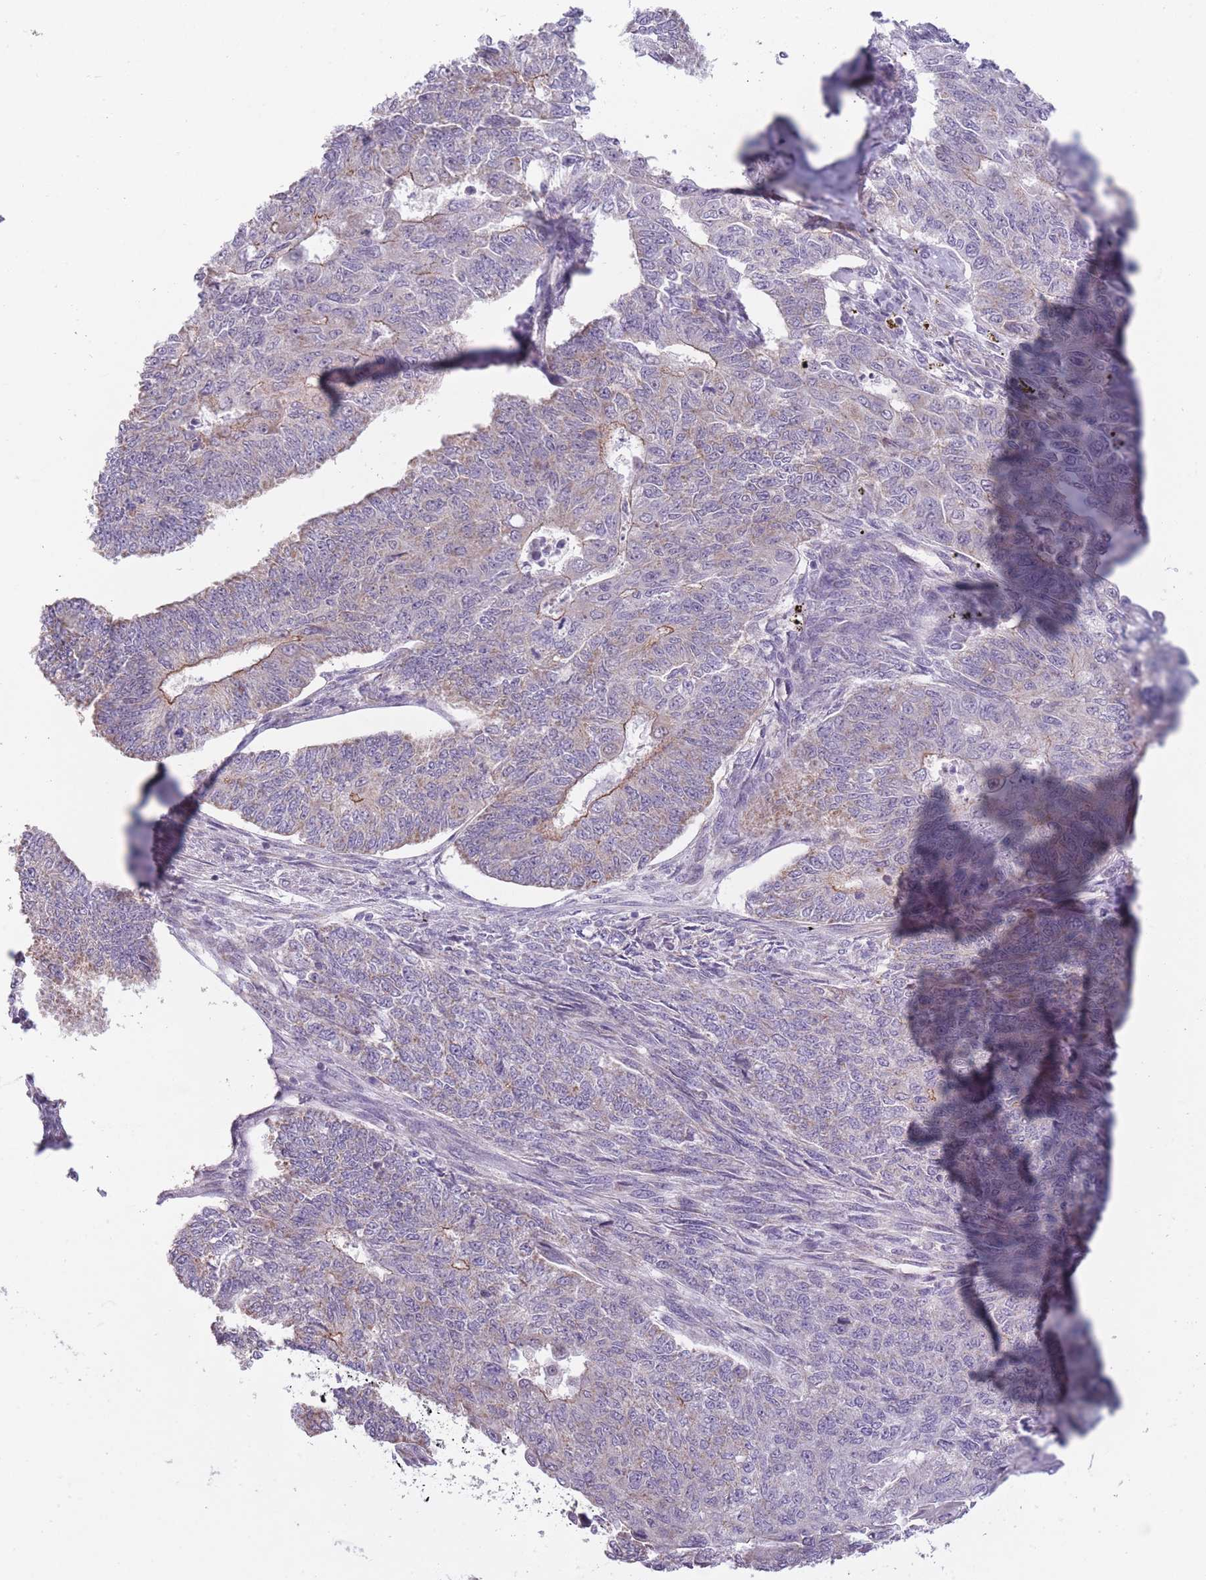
{"staining": {"intensity": "moderate", "quantity": "<25%", "location": "cytoplasmic/membranous"}, "tissue": "endometrial cancer", "cell_type": "Tumor cells", "image_type": "cancer", "snomed": [{"axis": "morphology", "description": "Adenocarcinoma, NOS"}, {"axis": "topography", "description": "Endometrium"}], "caption": "Immunohistochemical staining of endometrial cancer (adenocarcinoma) exhibits low levels of moderate cytoplasmic/membranous staining in about <25% of tumor cells. (IHC, brightfield microscopy, high magnification).", "gene": "MRPS18C", "patient": {"sex": "female", "age": 32}}